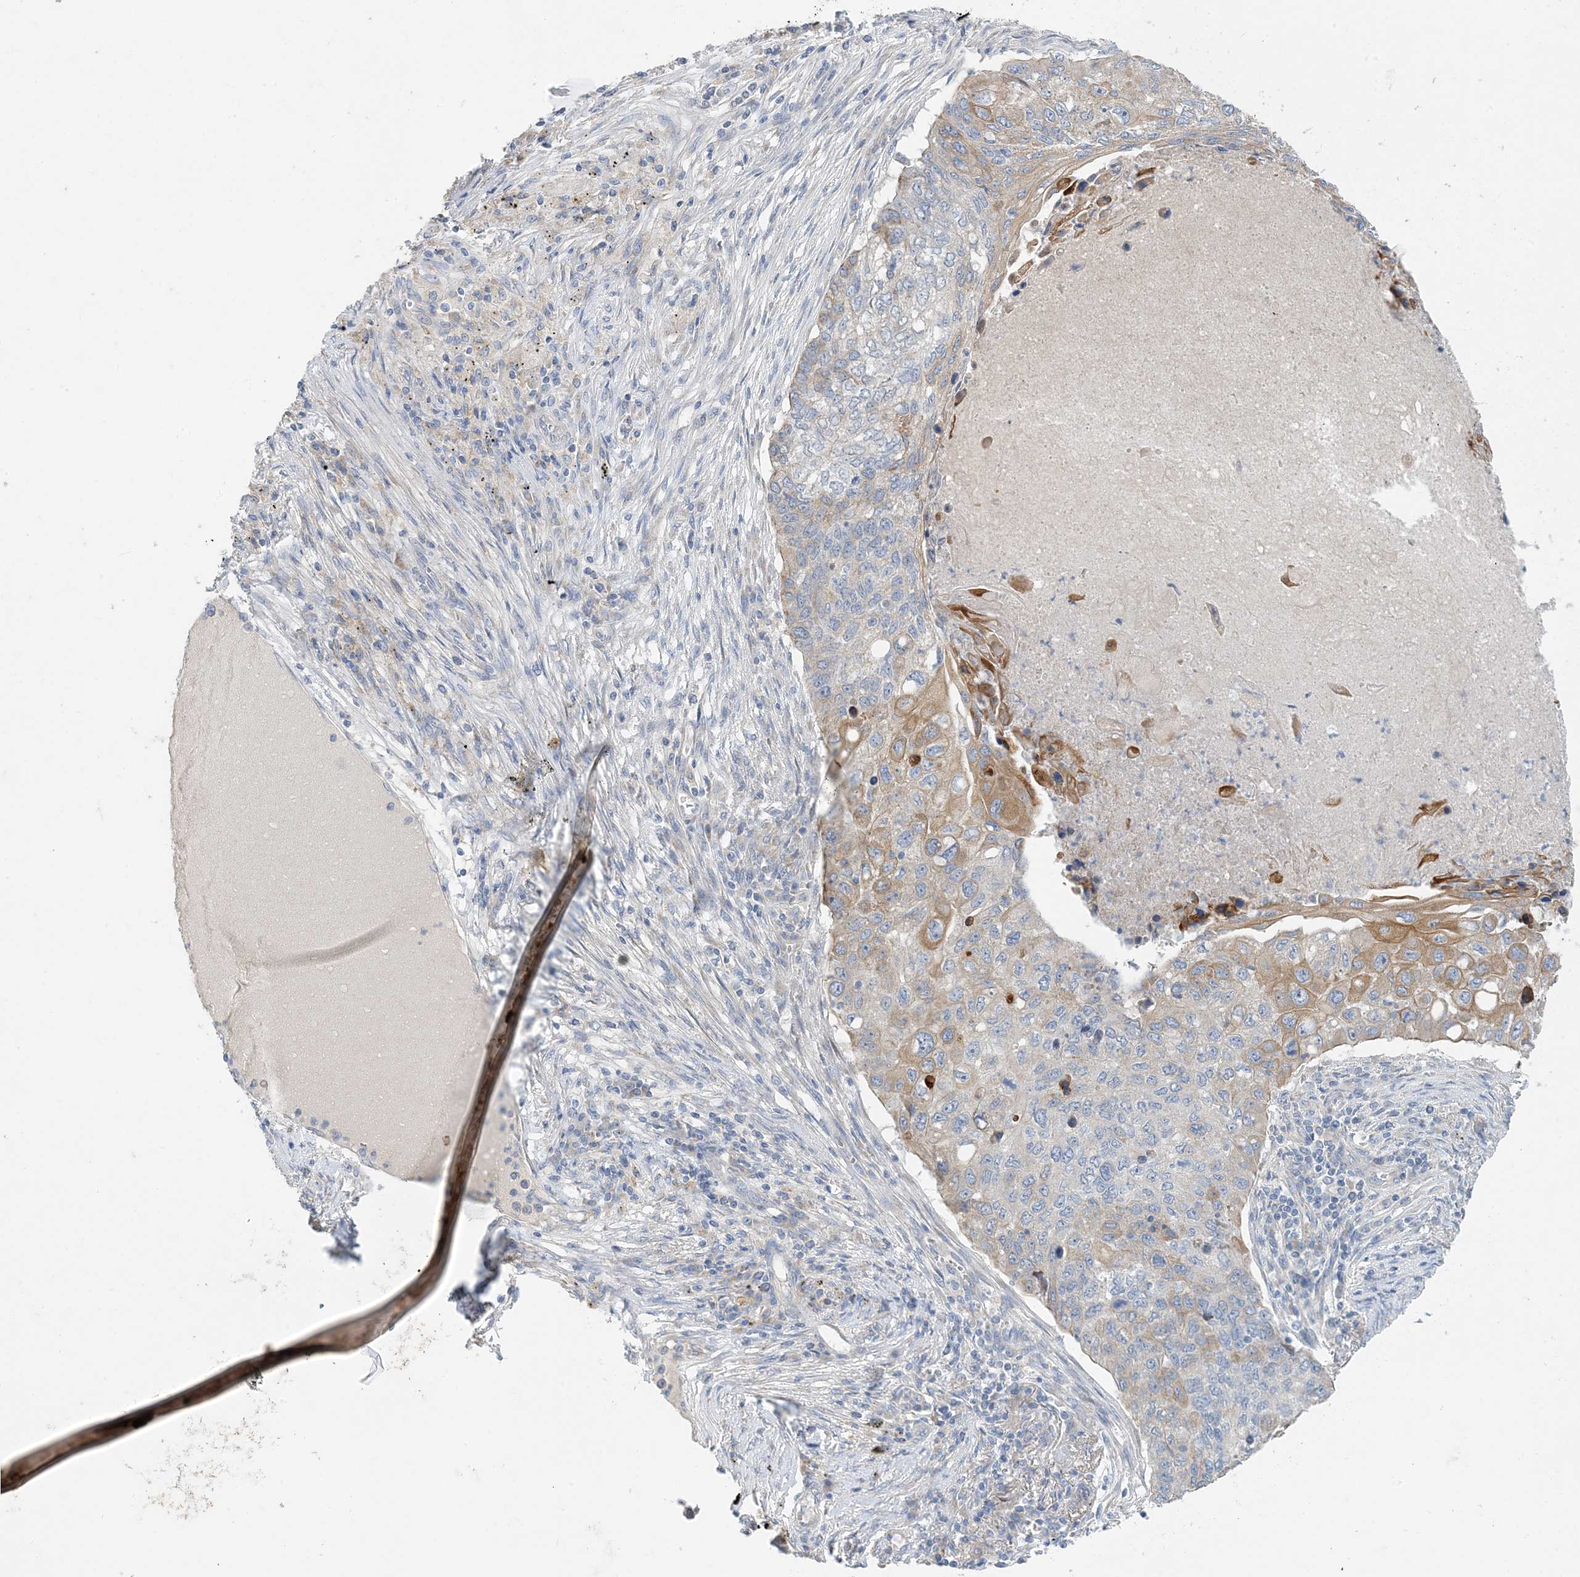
{"staining": {"intensity": "moderate", "quantity": "25%-75%", "location": "cytoplasmic/membranous"}, "tissue": "lung cancer", "cell_type": "Tumor cells", "image_type": "cancer", "snomed": [{"axis": "morphology", "description": "Squamous cell carcinoma, NOS"}, {"axis": "topography", "description": "Lung"}], "caption": "Lung cancer (squamous cell carcinoma) tissue displays moderate cytoplasmic/membranous positivity in approximately 25%-75% of tumor cells", "gene": "ZCCHC18", "patient": {"sex": "female", "age": 63}}